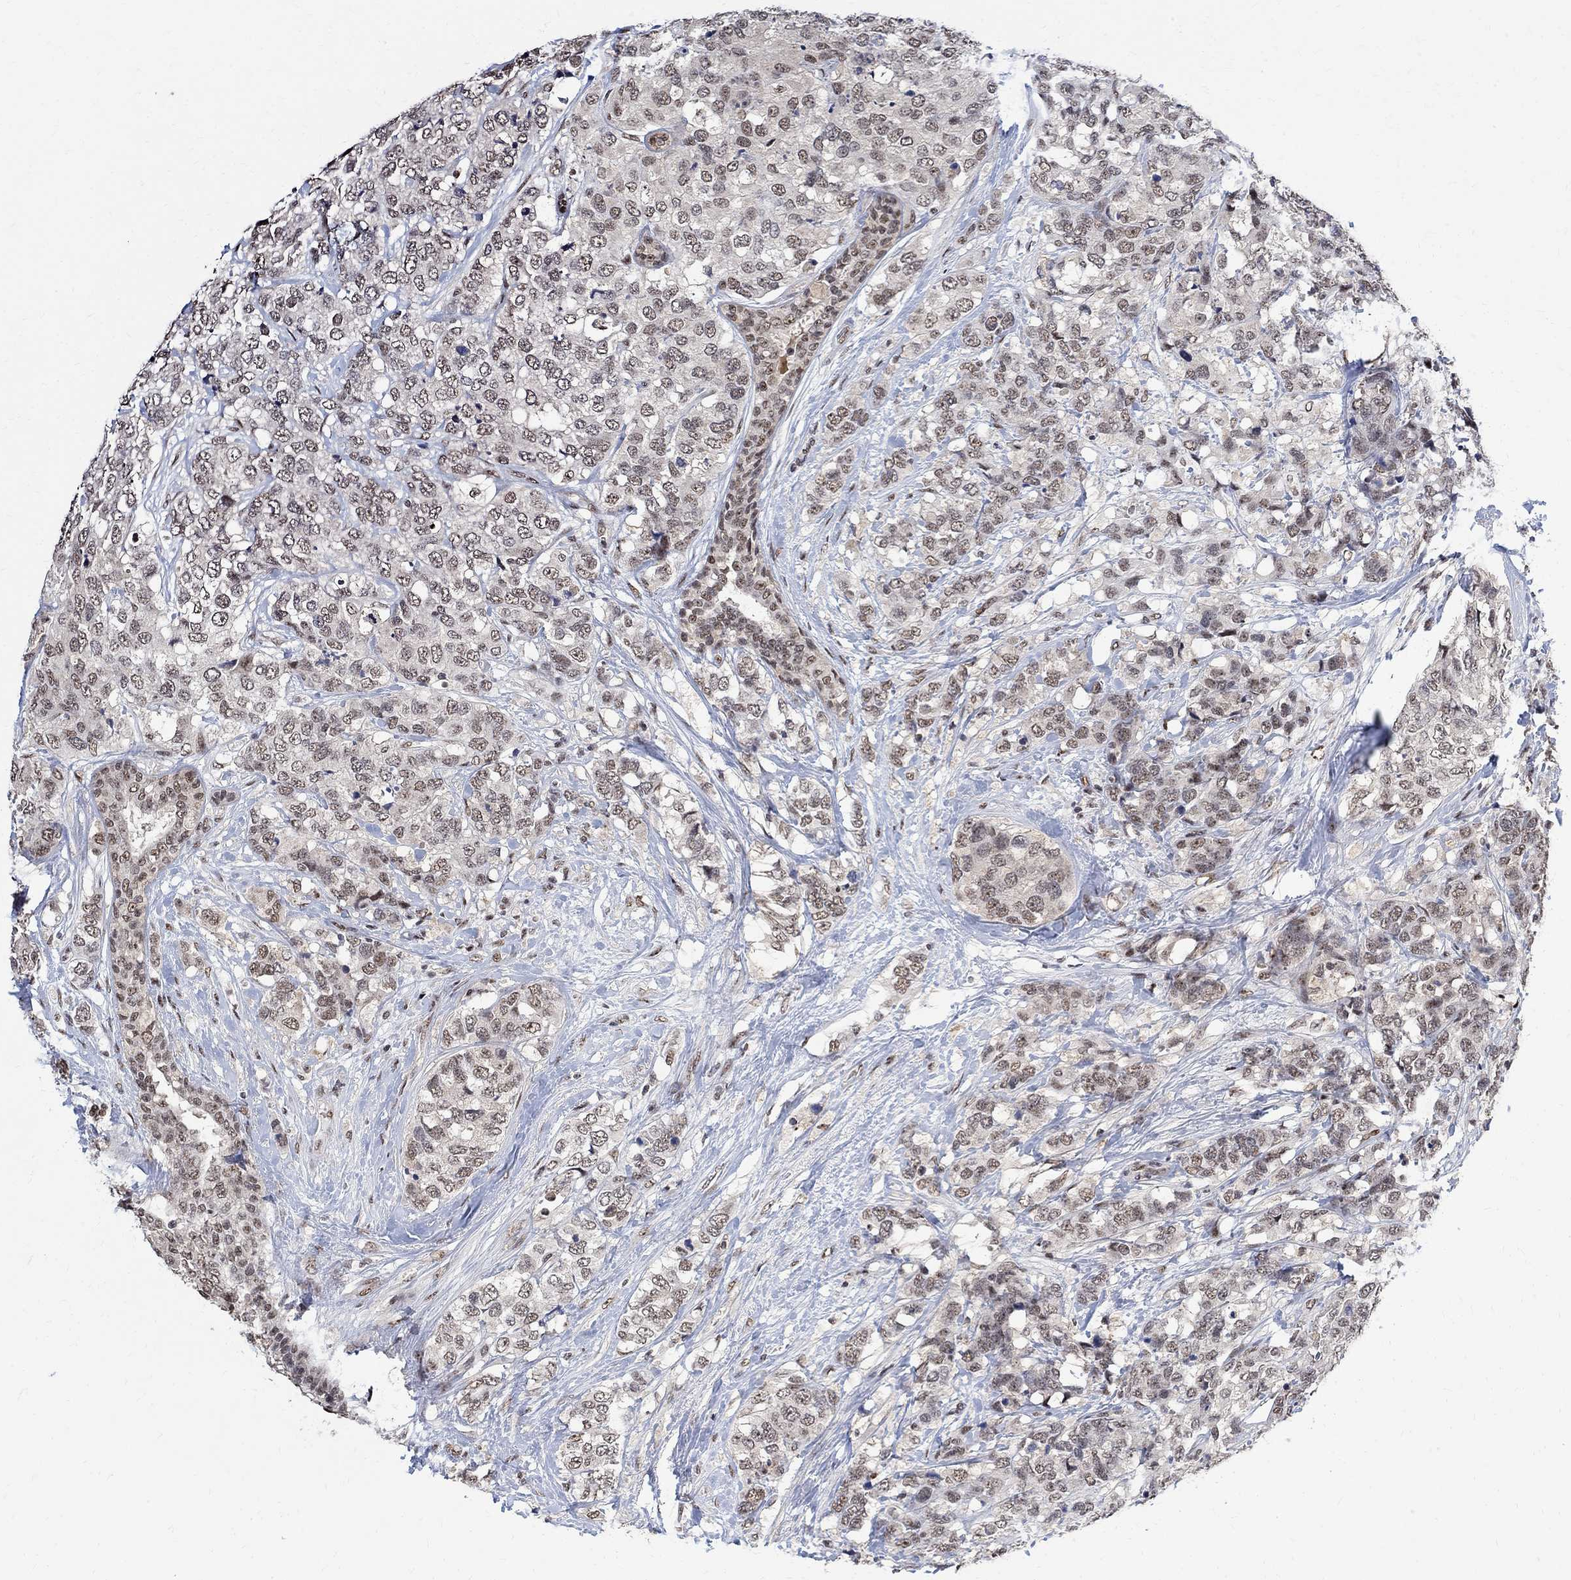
{"staining": {"intensity": "negative", "quantity": "none", "location": "none"}, "tissue": "breast cancer", "cell_type": "Tumor cells", "image_type": "cancer", "snomed": [{"axis": "morphology", "description": "Lobular carcinoma"}, {"axis": "topography", "description": "Breast"}], "caption": "Lobular carcinoma (breast) stained for a protein using immunohistochemistry (IHC) demonstrates no expression tumor cells.", "gene": "E4F1", "patient": {"sex": "female", "age": 59}}